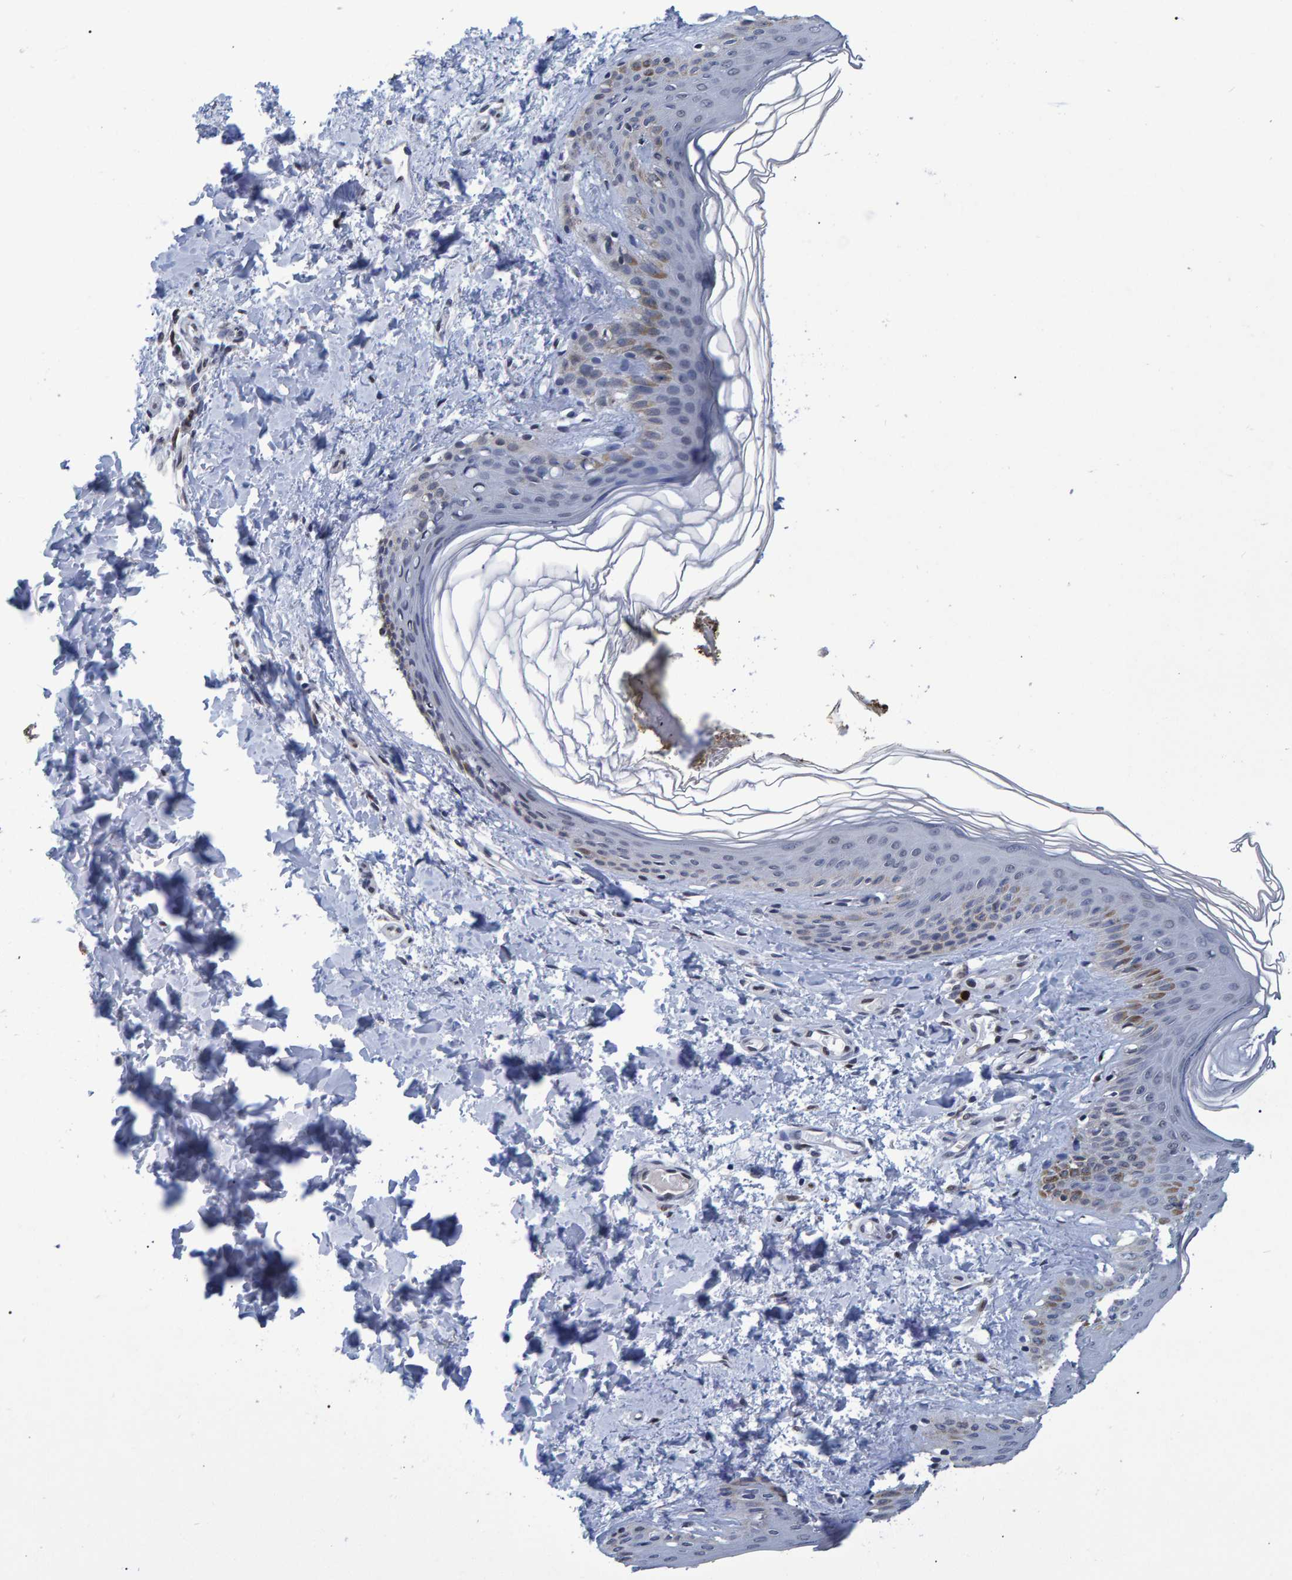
{"staining": {"intensity": "weak", "quantity": "25%-75%", "location": "nuclear"}, "tissue": "skin", "cell_type": "Fibroblasts", "image_type": "normal", "snomed": [{"axis": "morphology", "description": "Normal tissue, NOS"}, {"axis": "morphology", "description": "Neoplasm, benign, NOS"}, {"axis": "topography", "description": "Skin"}, {"axis": "topography", "description": "Soft tissue"}], "caption": "Protein expression analysis of benign human skin reveals weak nuclear staining in about 25%-75% of fibroblasts. Ihc stains the protein in brown and the nuclei are stained blue.", "gene": "QKI", "patient": {"sex": "male", "age": 26}}